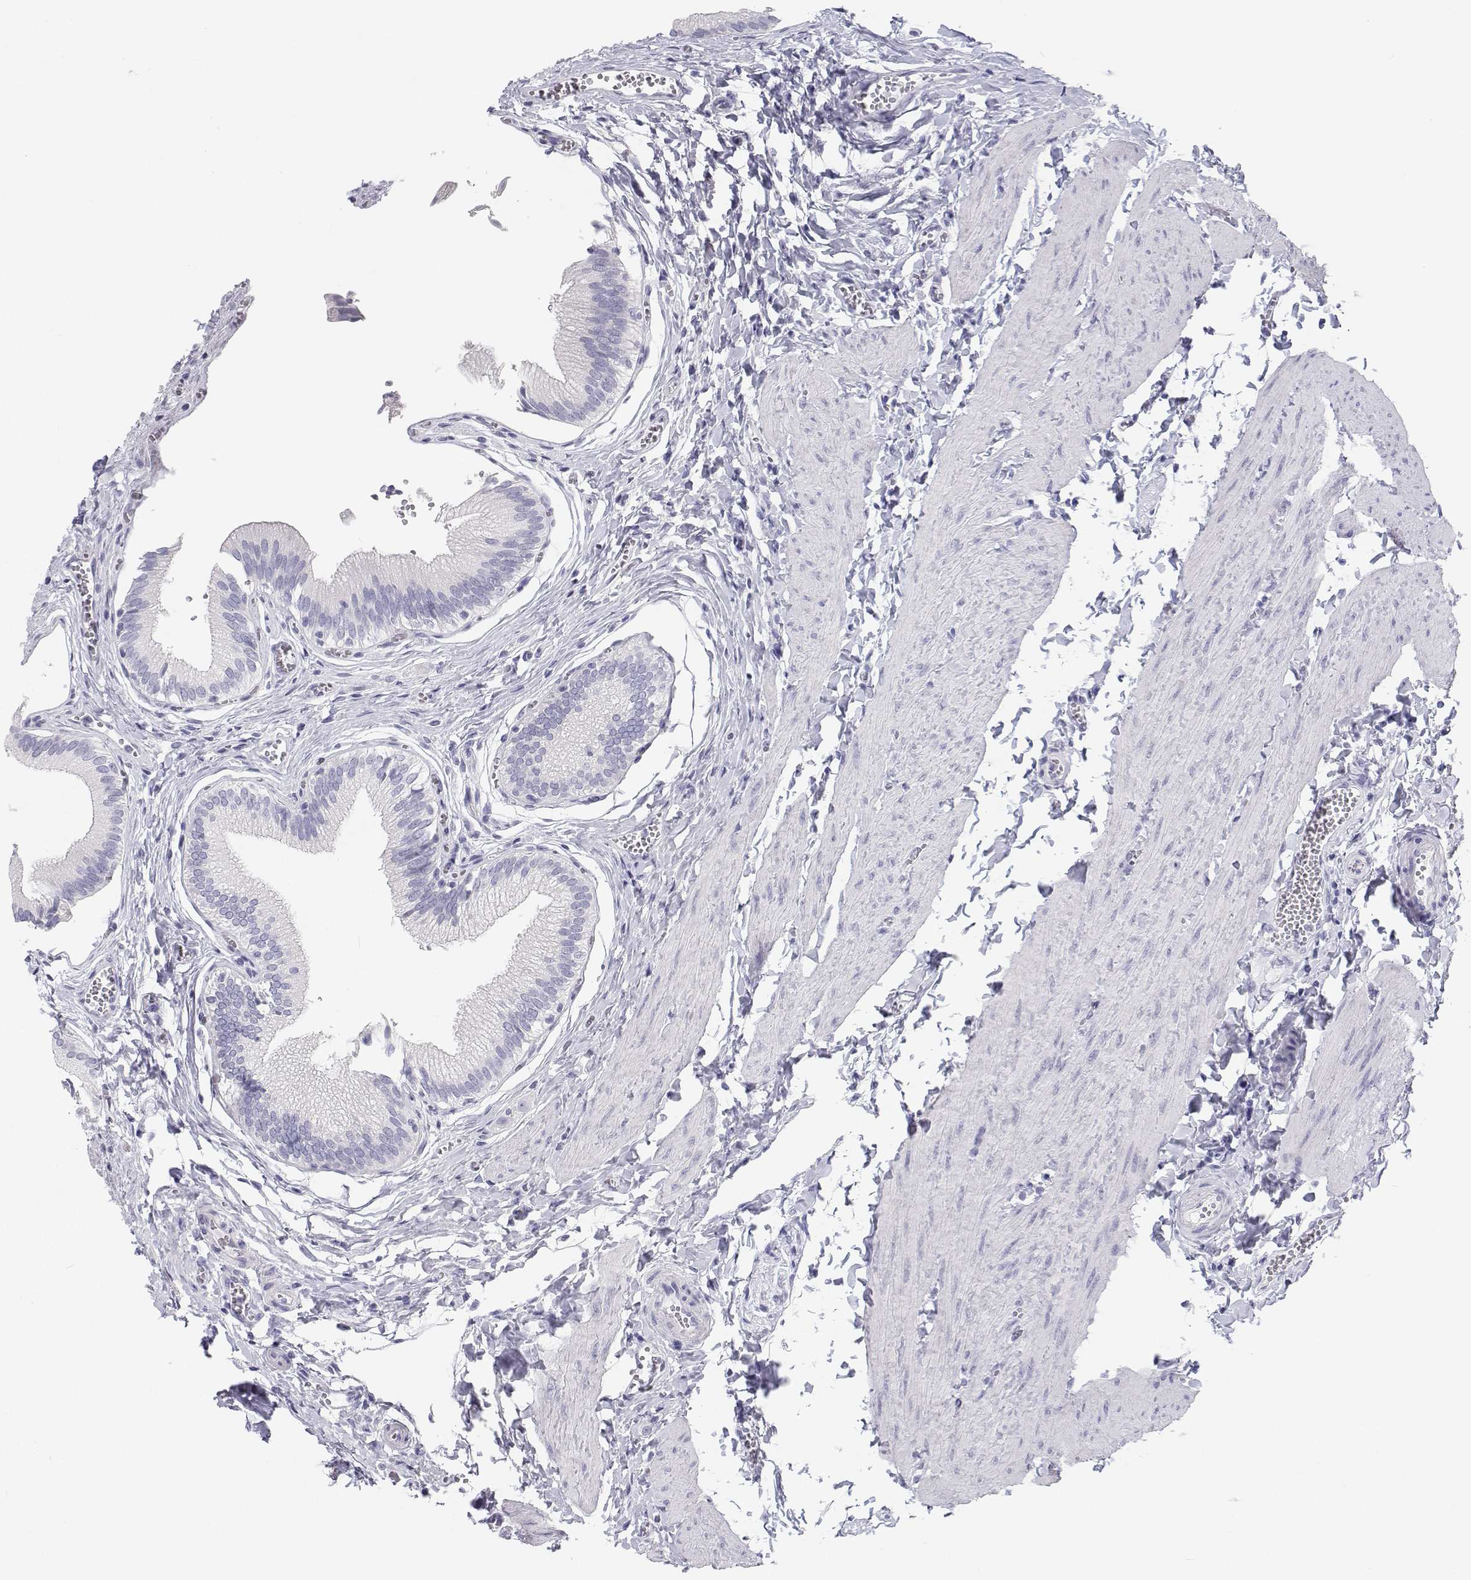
{"staining": {"intensity": "negative", "quantity": "none", "location": "none"}, "tissue": "gallbladder", "cell_type": "Glandular cells", "image_type": "normal", "snomed": [{"axis": "morphology", "description": "Normal tissue, NOS"}, {"axis": "topography", "description": "Gallbladder"}, {"axis": "topography", "description": "Peripheral nerve tissue"}], "caption": "A high-resolution photomicrograph shows immunohistochemistry (IHC) staining of benign gallbladder, which shows no significant staining in glandular cells.", "gene": "TTN", "patient": {"sex": "male", "age": 17}}